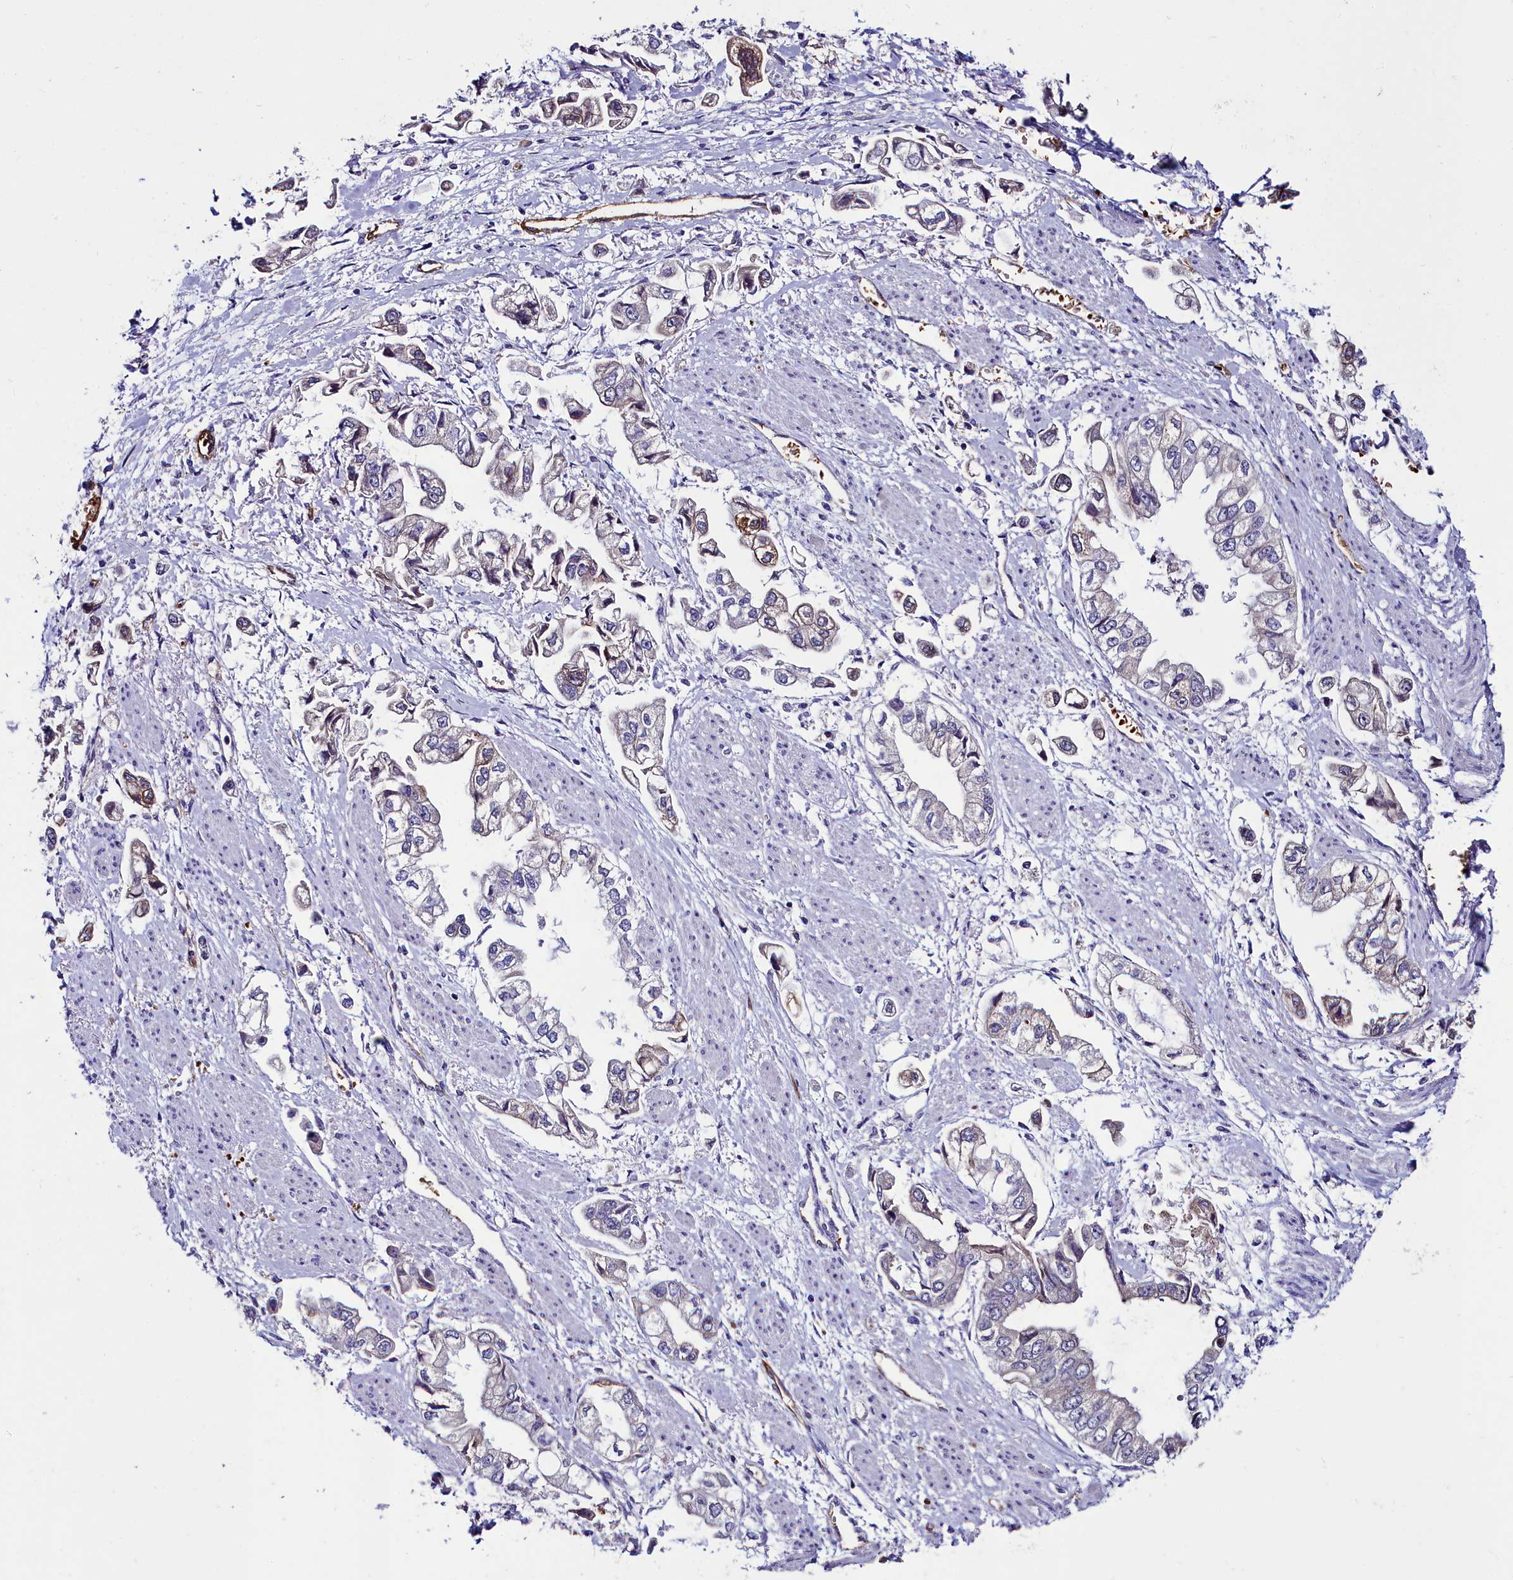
{"staining": {"intensity": "negative", "quantity": "none", "location": "none"}, "tissue": "stomach cancer", "cell_type": "Tumor cells", "image_type": "cancer", "snomed": [{"axis": "morphology", "description": "Adenocarcinoma, NOS"}, {"axis": "topography", "description": "Stomach"}], "caption": "There is no significant expression in tumor cells of stomach adenocarcinoma.", "gene": "CYP4F11", "patient": {"sex": "male", "age": 62}}